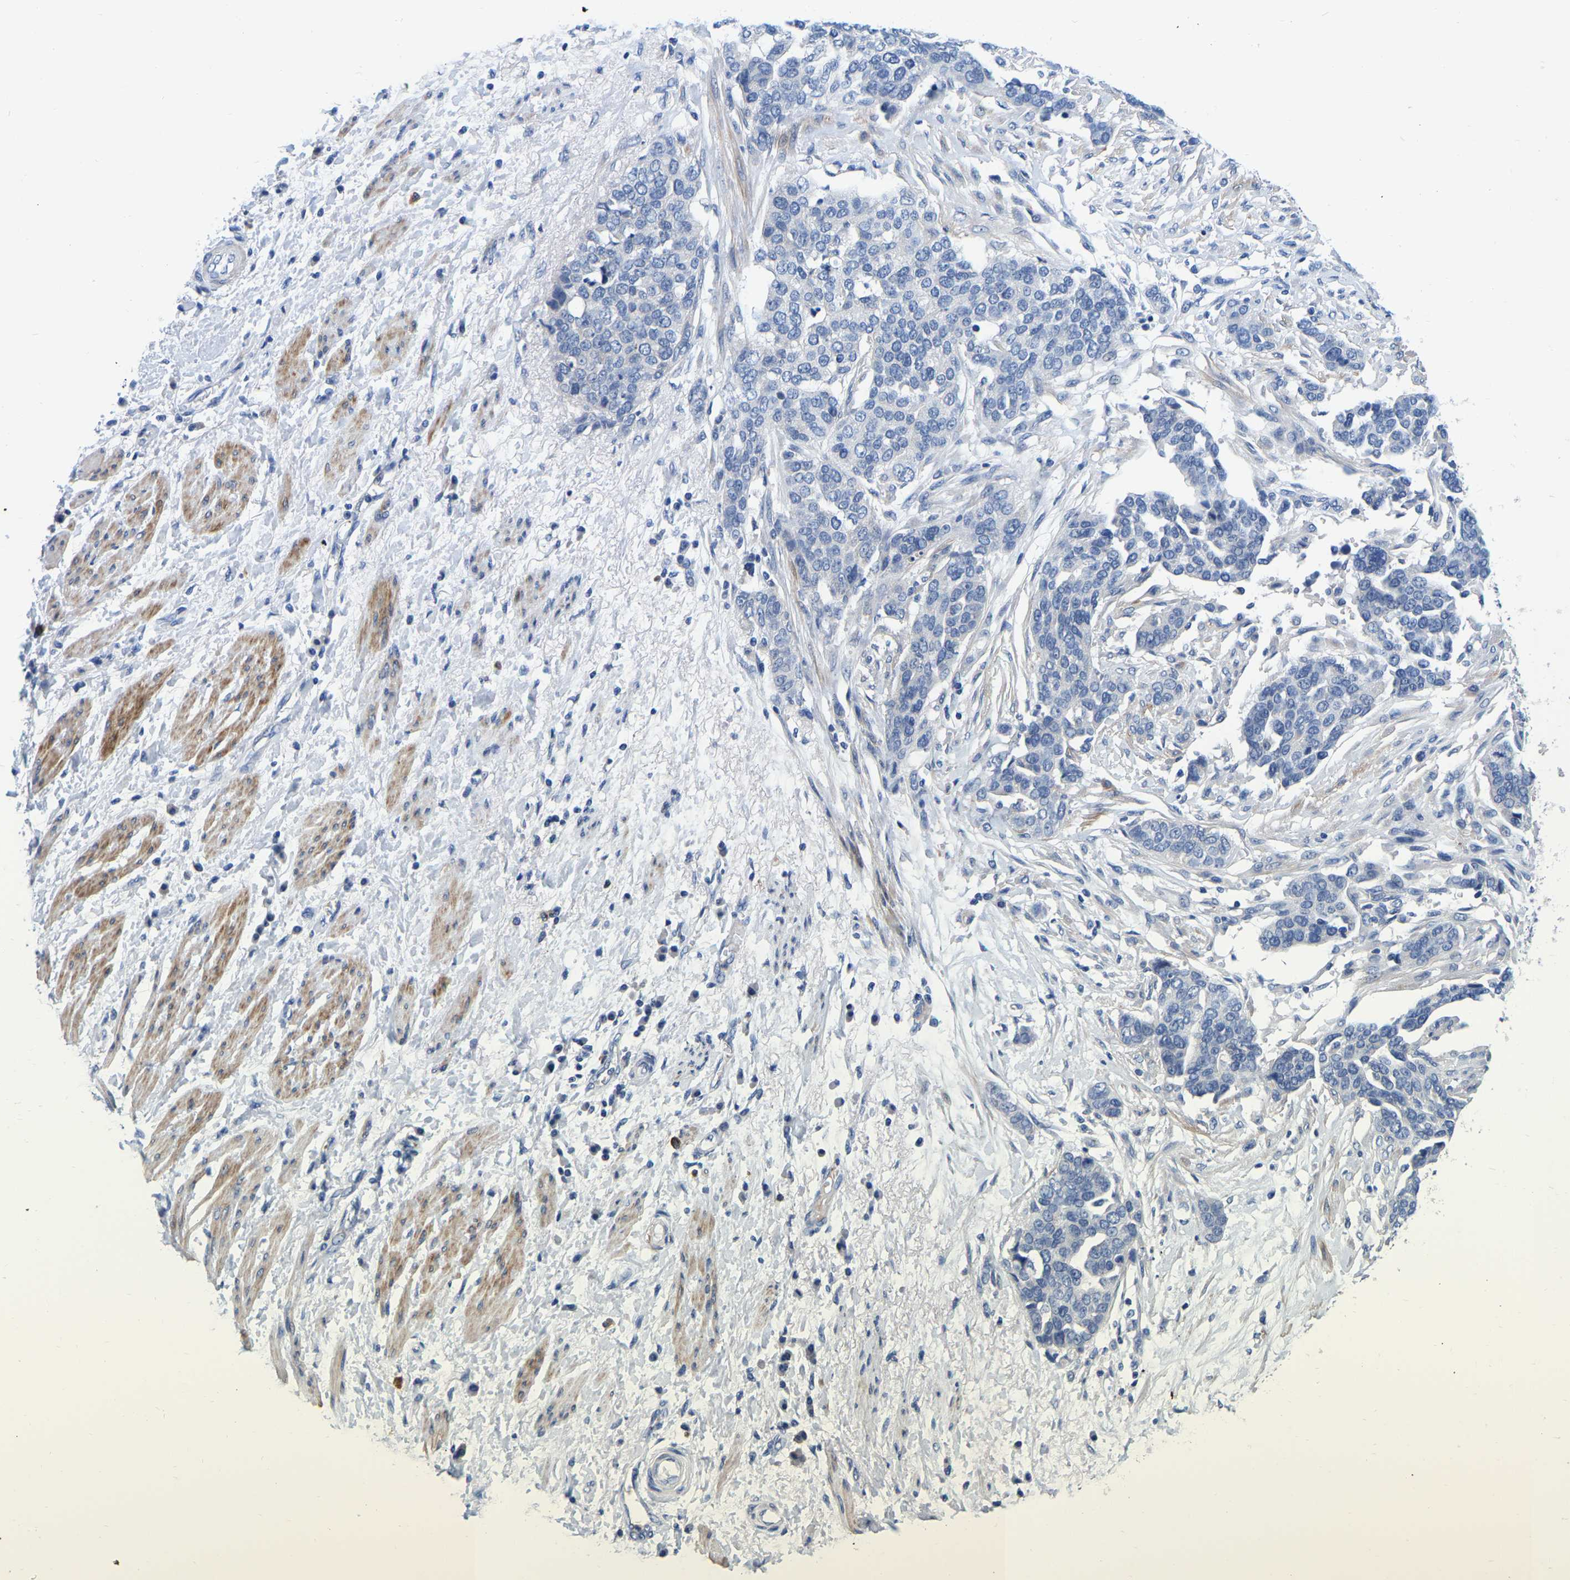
{"staining": {"intensity": "negative", "quantity": "none", "location": "none"}, "tissue": "ovarian cancer", "cell_type": "Tumor cells", "image_type": "cancer", "snomed": [{"axis": "morphology", "description": "Cystadenocarcinoma, serous, NOS"}, {"axis": "topography", "description": "Ovary"}], "caption": "An immunohistochemistry (IHC) photomicrograph of ovarian serous cystadenocarcinoma is shown. There is no staining in tumor cells of ovarian serous cystadenocarcinoma. (DAB IHC with hematoxylin counter stain).", "gene": "RAB27B", "patient": {"sex": "female", "age": 44}}